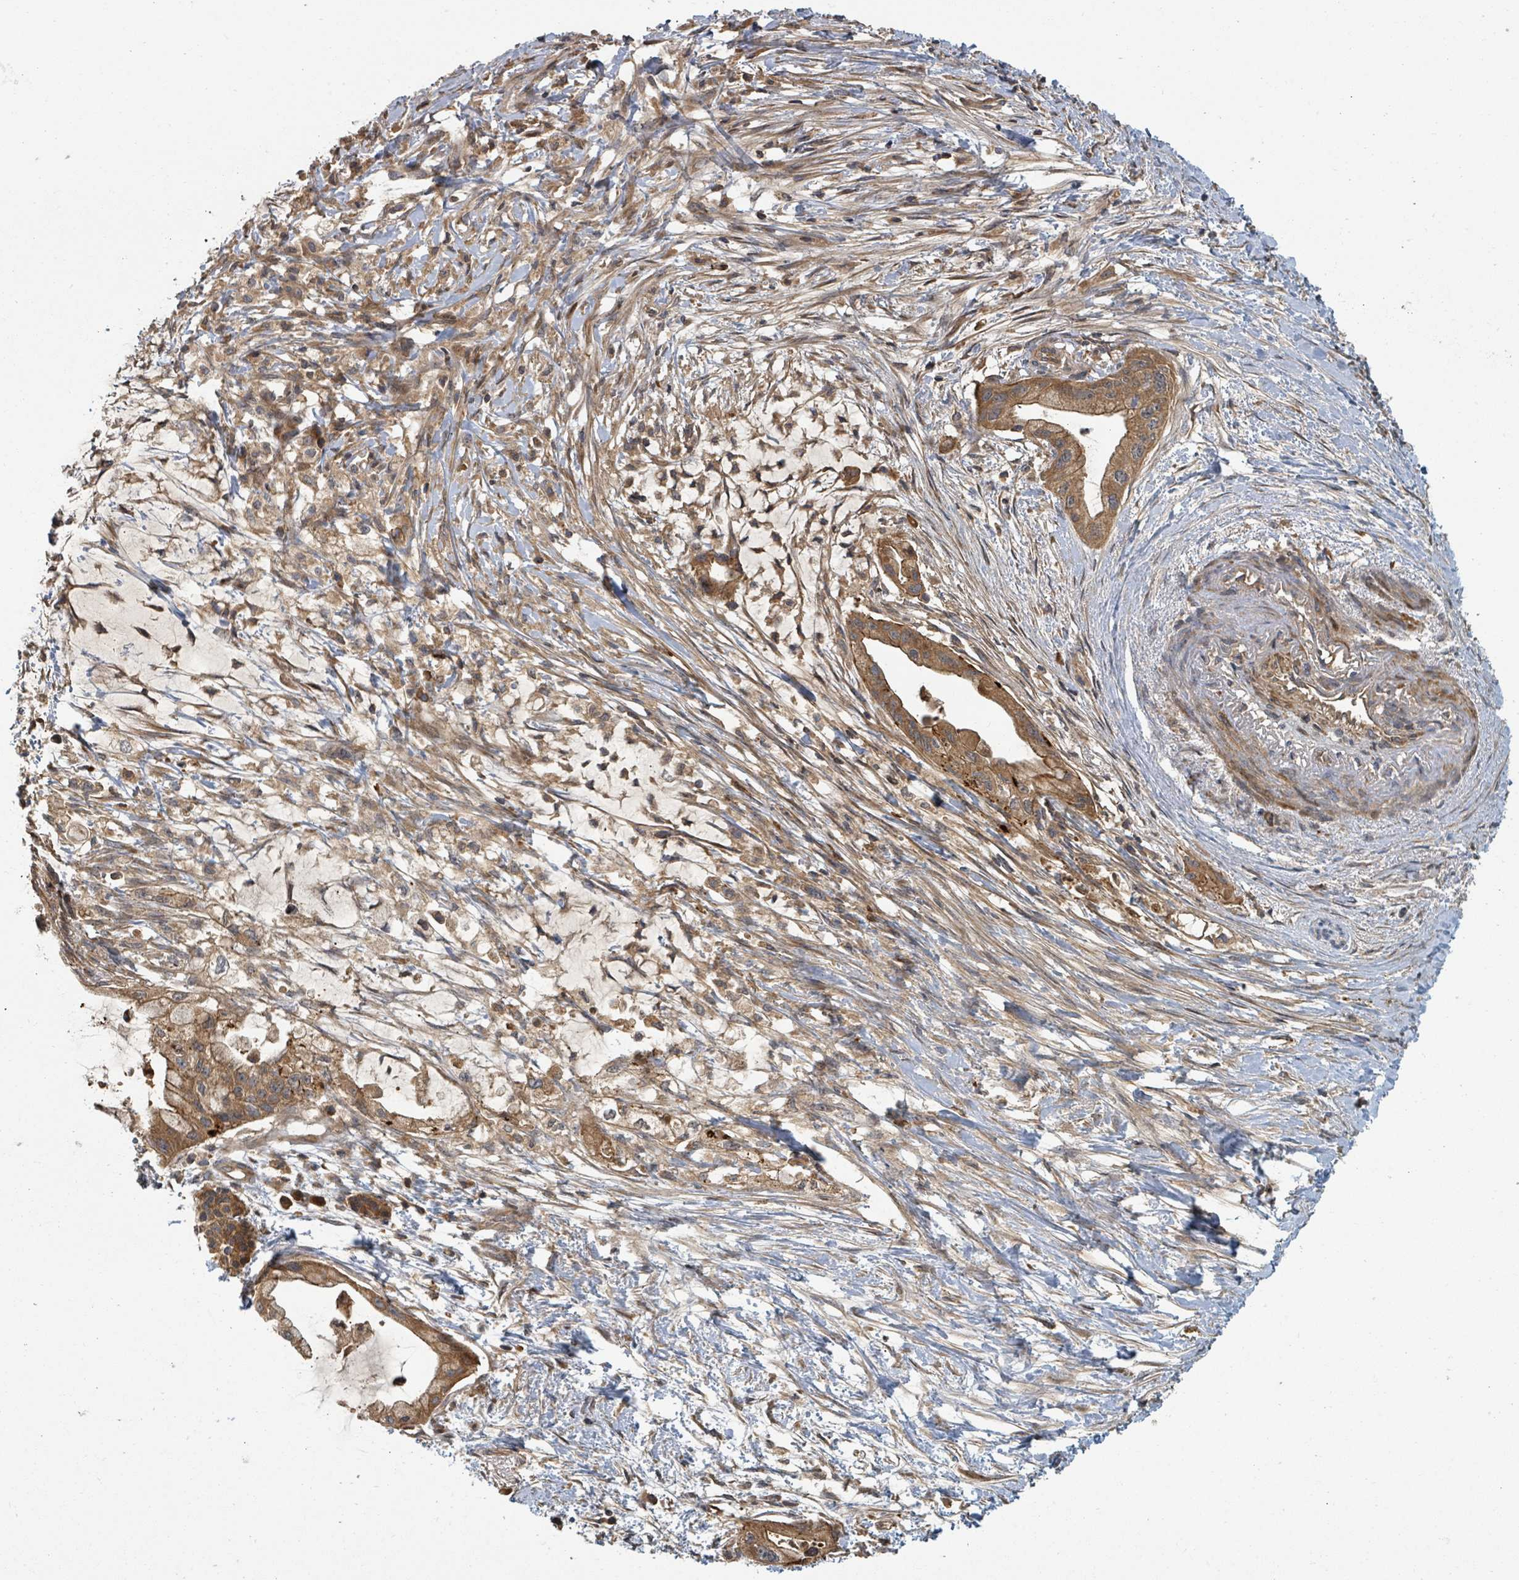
{"staining": {"intensity": "moderate", "quantity": ">75%", "location": "cytoplasmic/membranous"}, "tissue": "pancreatic cancer", "cell_type": "Tumor cells", "image_type": "cancer", "snomed": [{"axis": "morphology", "description": "Adenocarcinoma, NOS"}, {"axis": "topography", "description": "Pancreas"}], "caption": "Protein expression analysis of pancreatic cancer reveals moderate cytoplasmic/membranous staining in approximately >75% of tumor cells.", "gene": "DPM1", "patient": {"sex": "male", "age": 48}}